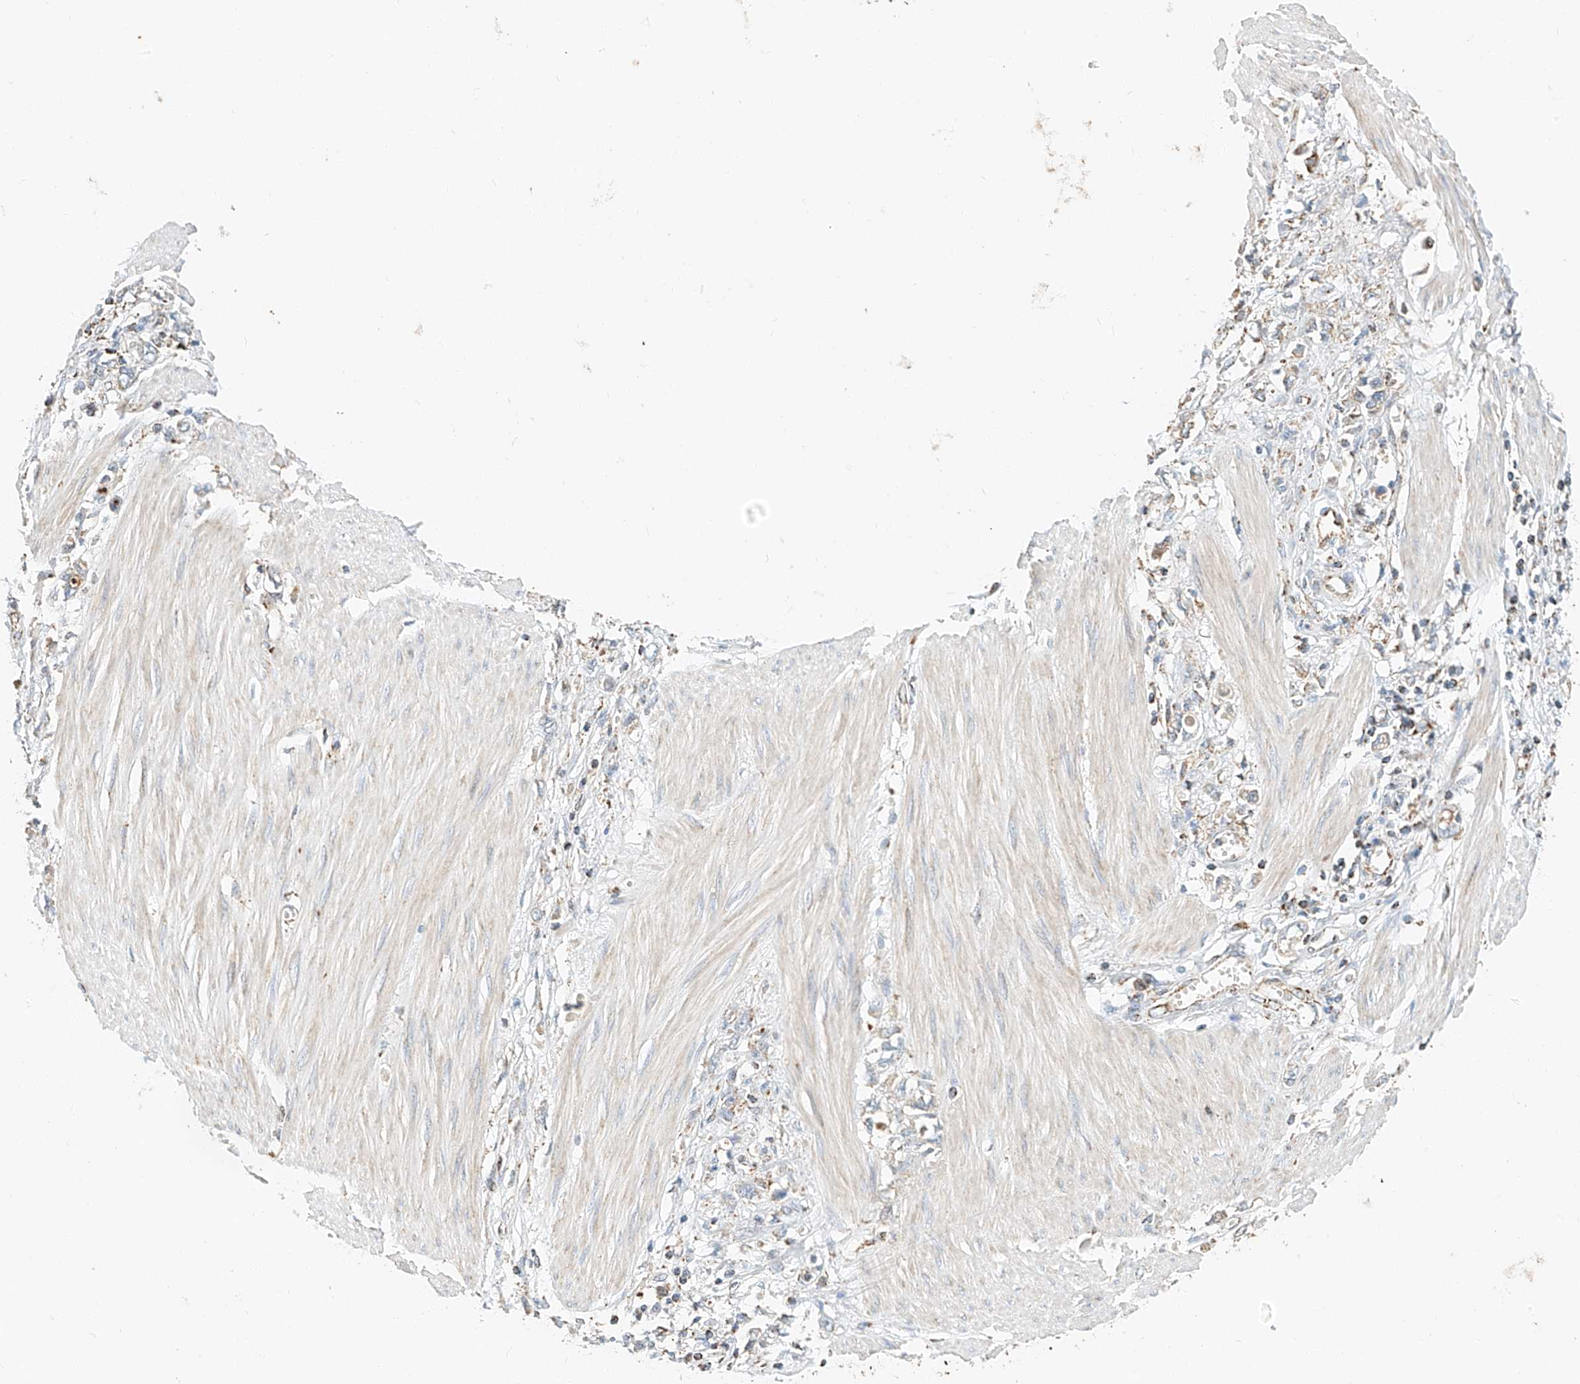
{"staining": {"intensity": "negative", "quantity": "none", "location": "none"}, "tissue": "stomach cancer", "cell_type": "Tumor cells", "image_type": "cancer", "snomed": [{"axis": "morphology", "description": "Adenocarcinoma, NOS"}, {"axis": "topography", "description": "Stomach"}], "caption": "The IHC photomicrograph has no significant positivity in tumor cells of stomach cancer tissue. (DAB IHC with hematoxylin counter stain).", "gene": "YIPF7", "patient": {"sex": "female", "age": 76}}